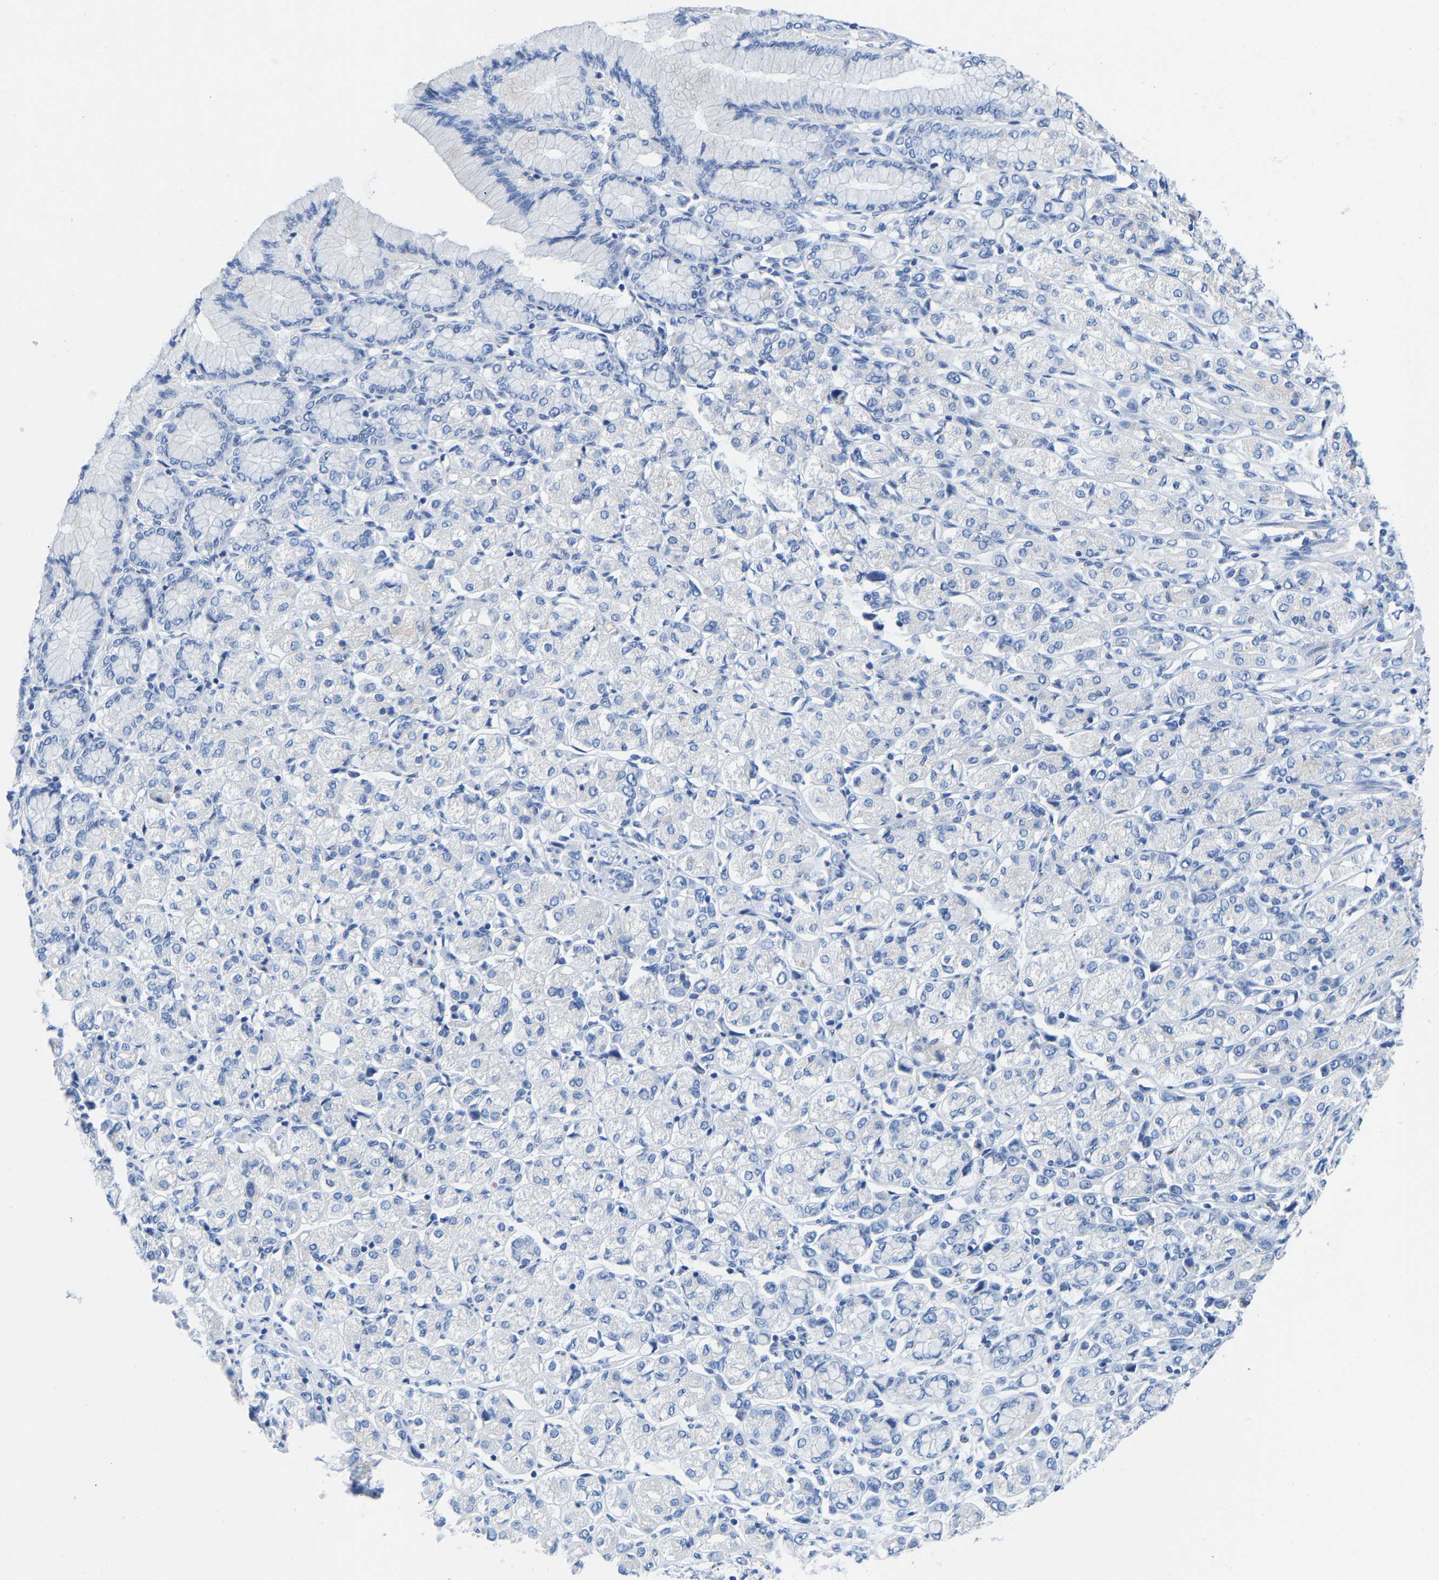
{"staining": {"intensity": "negative", "quantity": "none", "location": "none"}, "tissue": "stomach cancer", "cell_type": "Tumor cells", "image_type": "cancer", "snomed": [{"axis": "morphology", "description": "Adenocarcinoma, NOS"}, {"axis": "topography", "description": "Stomach"}], "caption": "This is an IHC histopathology image of human stomach adenocarcinoma. There is no positivity in tumor cells.", "gene": "NKAIN3", "patient": {"sex": "female", "age": 65}}